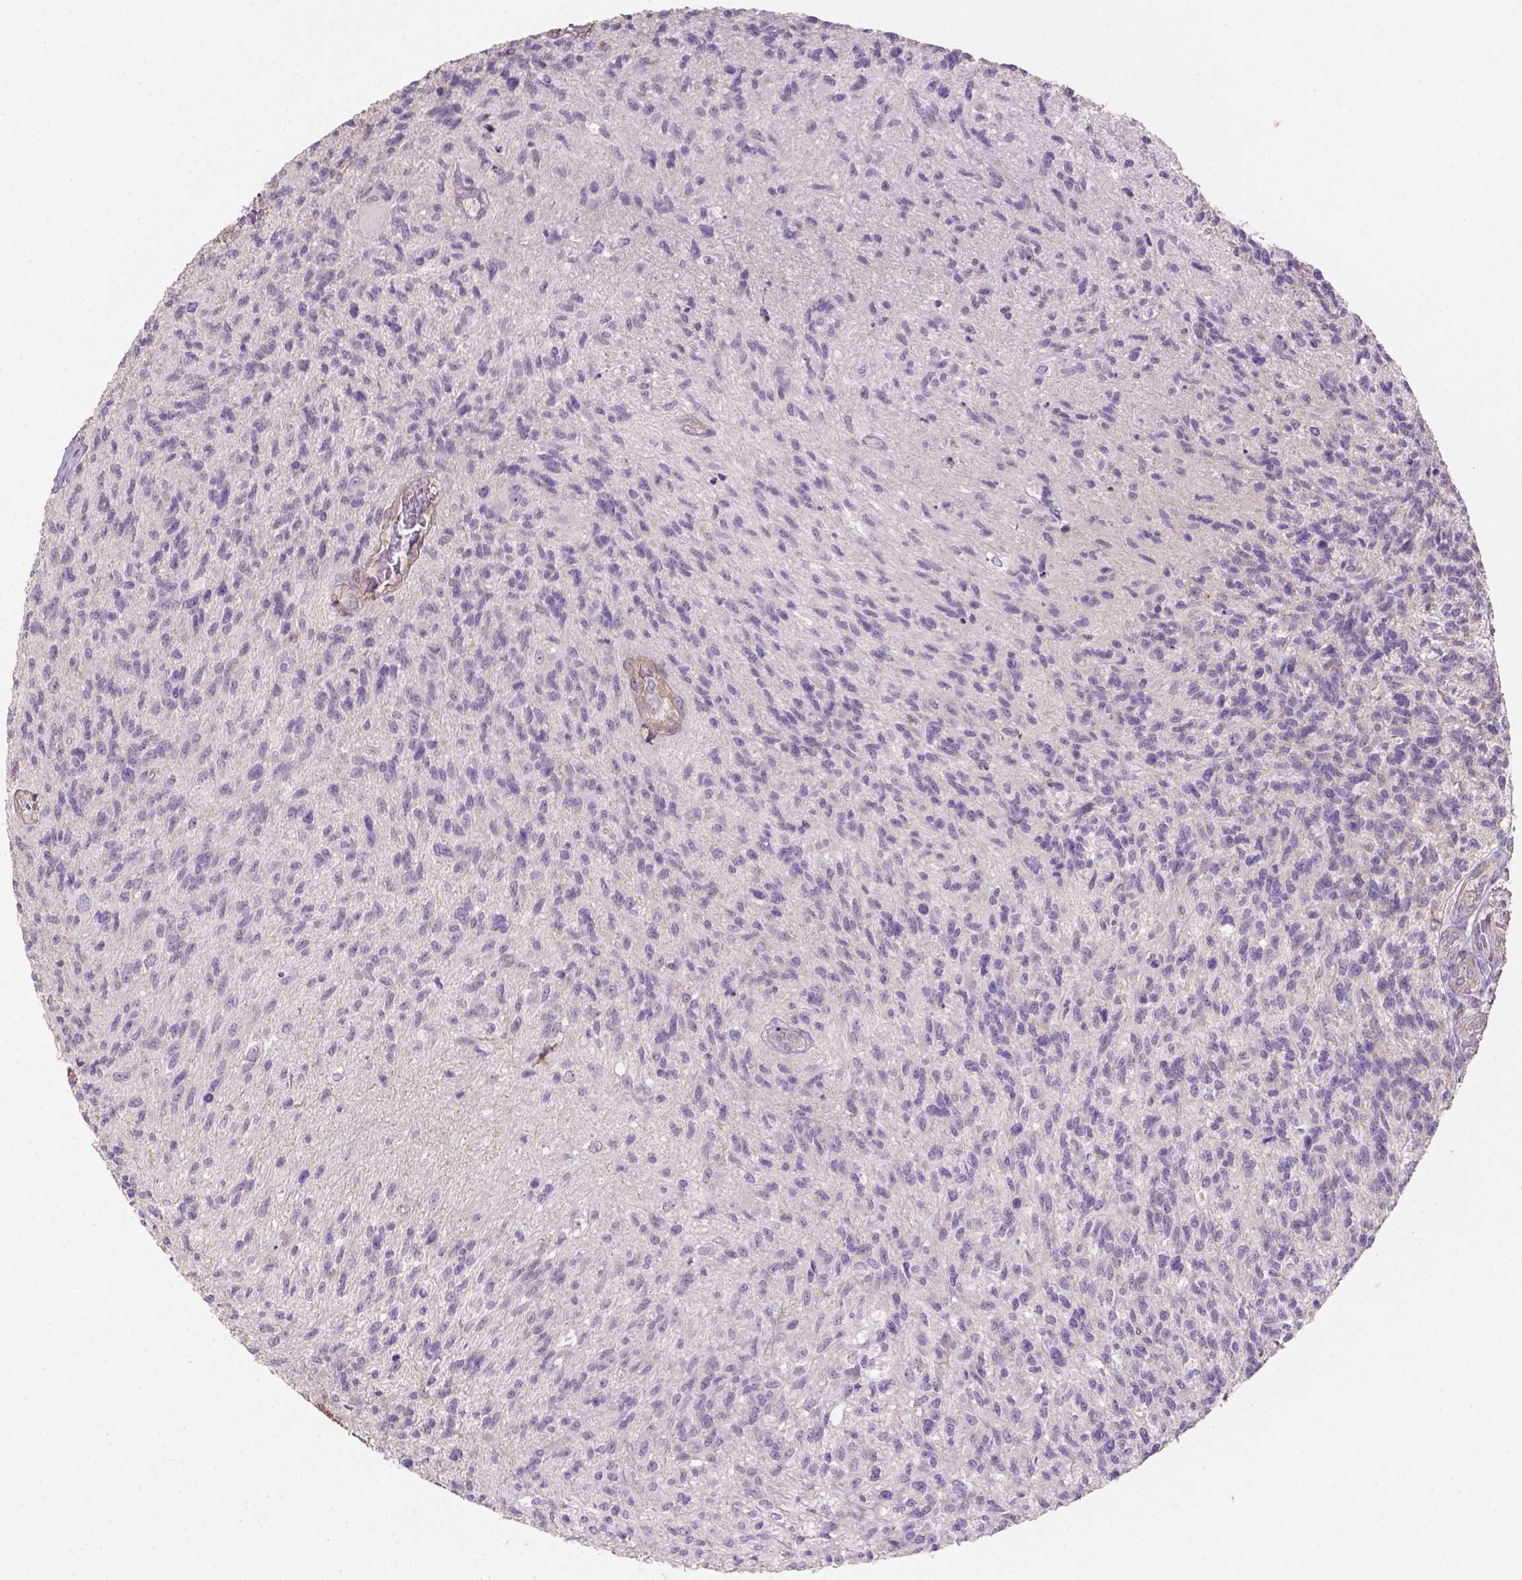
{"staining": {"intensity": "negative", "quantity": "none", "location": "none"}, "tissue": "glioma", "cell_type": "Tumor cells", "image_type": "cancer", "snomed": [{"axis": "morphology", "description": "Glioma, malignant, High grade"}, {"axis": "topography", "description": "Brain"}], "caption": "Immunohistochemistry (IHC) of glioma shows no staining in tumor cells. (Immunohistochemistry (IHC), brightfield microscopy, high magnification).", "gene": "HTRA1", "patient": {"sex": "male", "age": 56}}